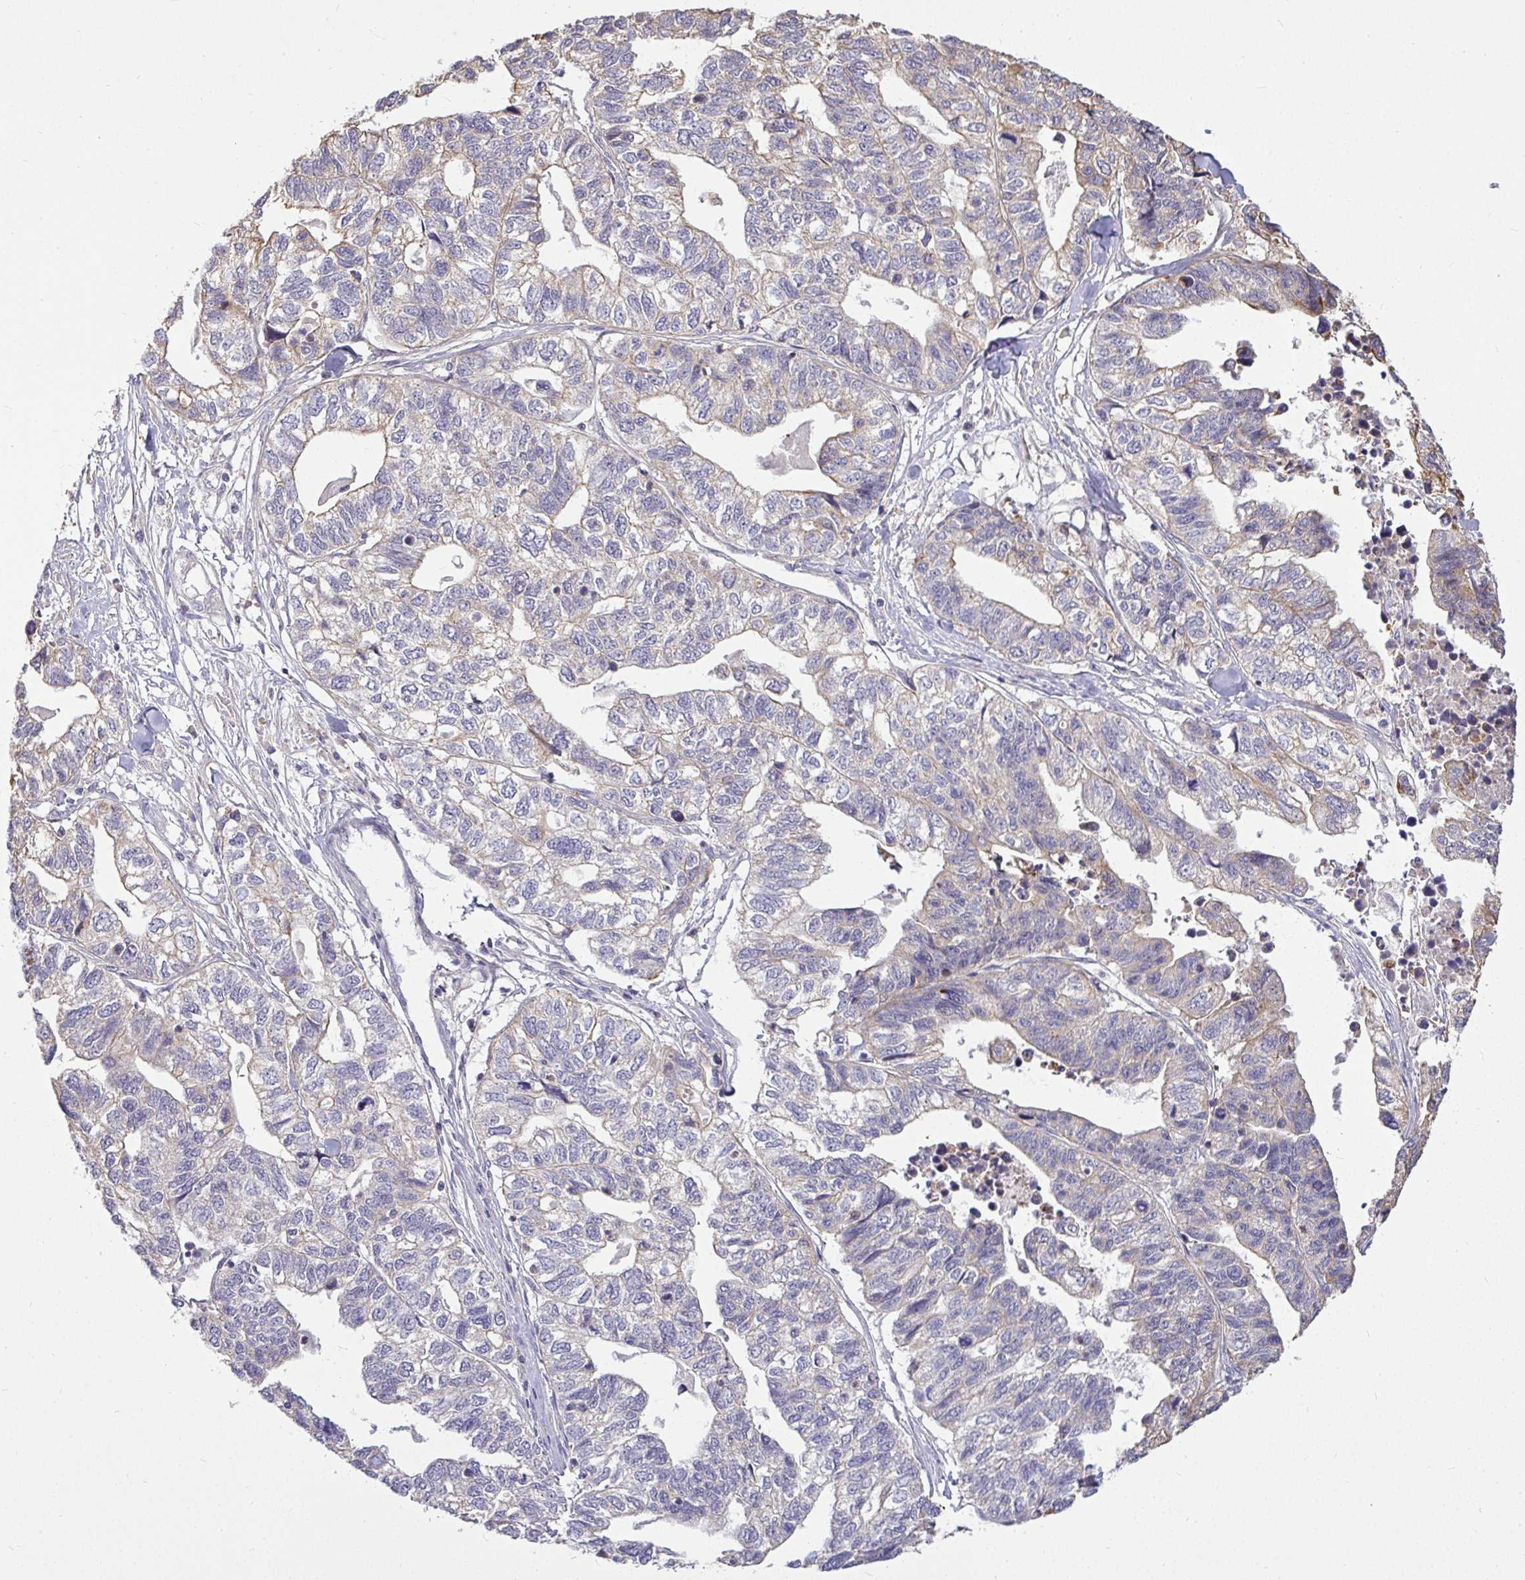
{"staining": {"intensity": "weak", "quantity": ">75%", "location": "cytoplasmic/membranous"}, "tissue": "stomach cancer", "cell_type": "Tumor cells", "image_type": "cancer", "snomed": [{"axis": "morphology", "description": "Adenocarcinoma, NOS"}, {"axis": "topography", "description": "Stomach, upper"}], "caption": "Adenocarcinoma (stomach) was stained to show a protein in brown. There is low levels of weak cytoplasmic/membranous positivity in approximately >75% of tumor cells. (DAB IHC with brightfield microscopy, high magnification).", "gene": "STRIP1", "patient": {"sex": "female", "age": 67}}